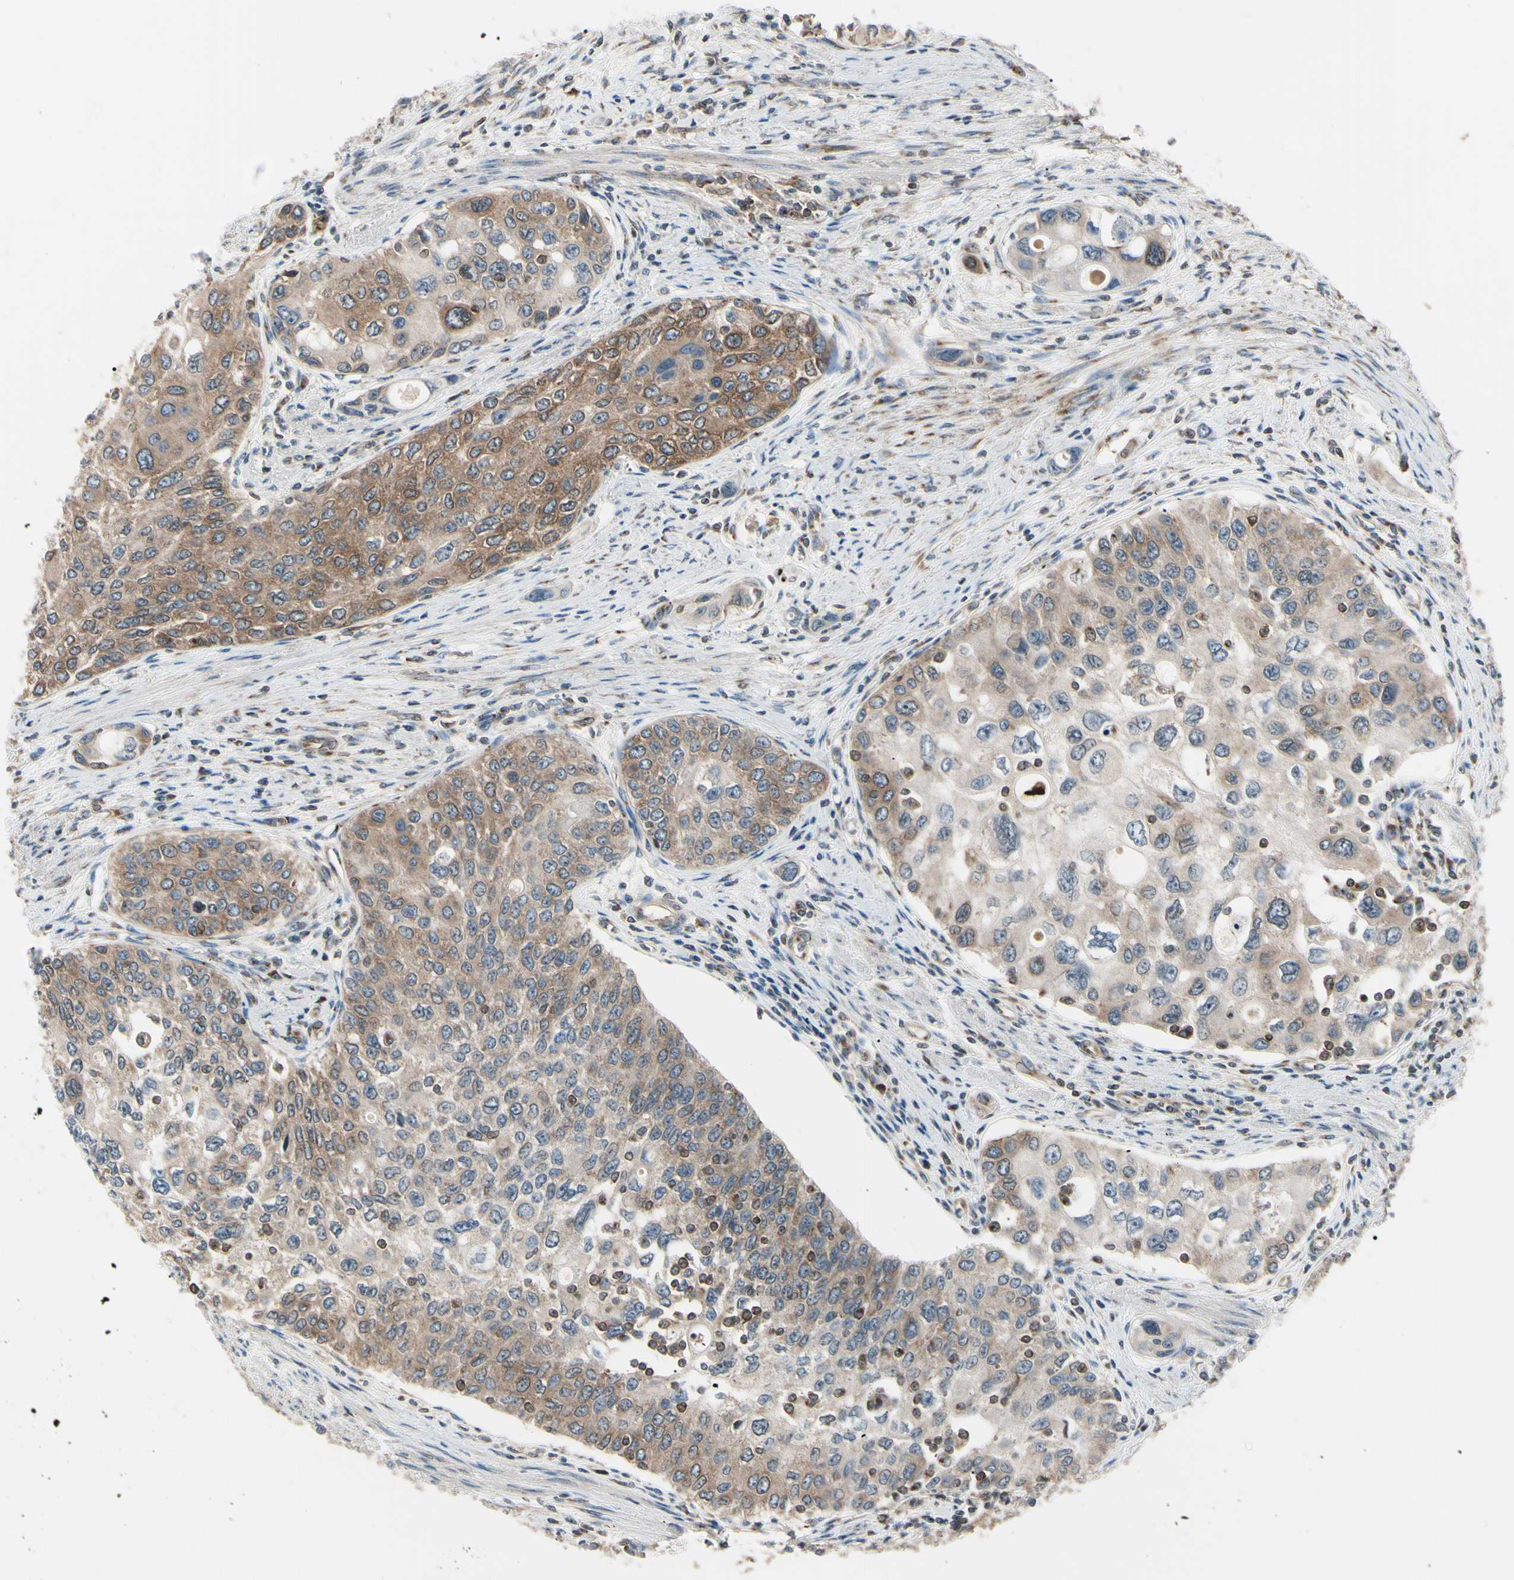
{"staining": {"intensity": "moderate", "quantity": ">75%", "location": "cytoplasmic/membranous,nuclear"}, "tissue": "urothelial cancer", "cell_type": "Tumor cells", "image_type": "cancer", "snomed": [{"axis": "morphology", "description": "Urothelial carcinoma, High grade"}, {"axis": "topography", "description": "Urinary bladder"}], "caption": "The micrograph reveals staining of urothelial cancer, revealing moderate cytoplasmic/membranous and nuclear protein positivity (brown color) within tumor cells.", "gene": "MAPRE1", "patient": {"sex": "female", "age": 56}}